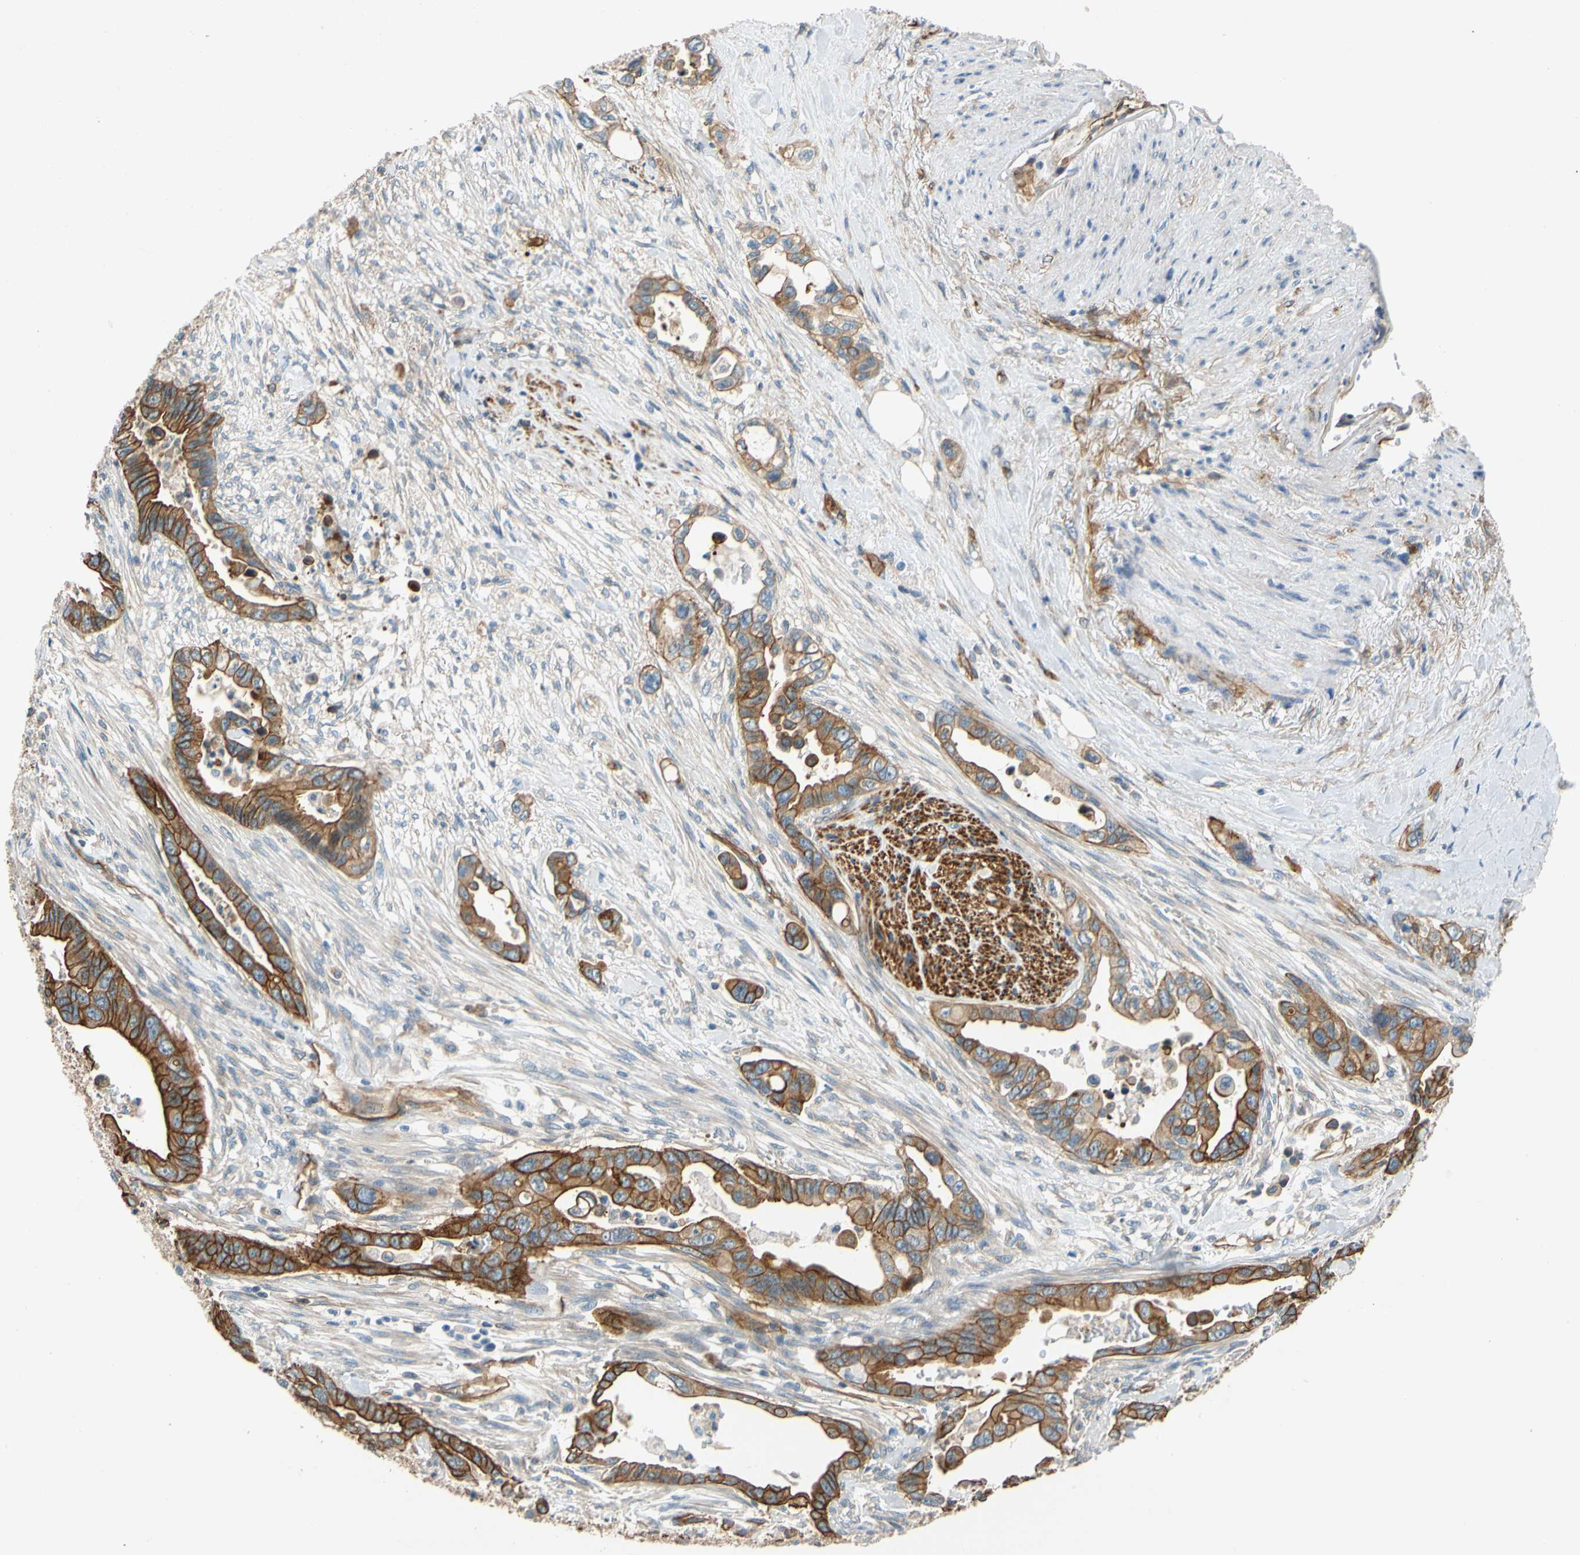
{"staining": {"intensity": "strong", "quantity": ">75%", "location": "cytoplasmic/membranous"}, "tissue": "pancreatic cancer", "cell_type": "Tumor cells", "image_type": "cancer", "snomed": [{"axis": "morphology", "description": "Adenocarcinoma, NOS"}, {"axis": "topography", "description": "Pancreas"}], "caption": "The image displays immunohistochemical staining of adenocarcinoma (pancreatic). There is strong cytoplasmic/membranous expression is appreciated in approximately >75% of tumor cells. (DAB (3,3'-diaminobenzidine) IHC, brown staining for protein, blue staining for nuclei).", "gene": "SPTAN1", "patient": {"sex": "male", "age": 70}}